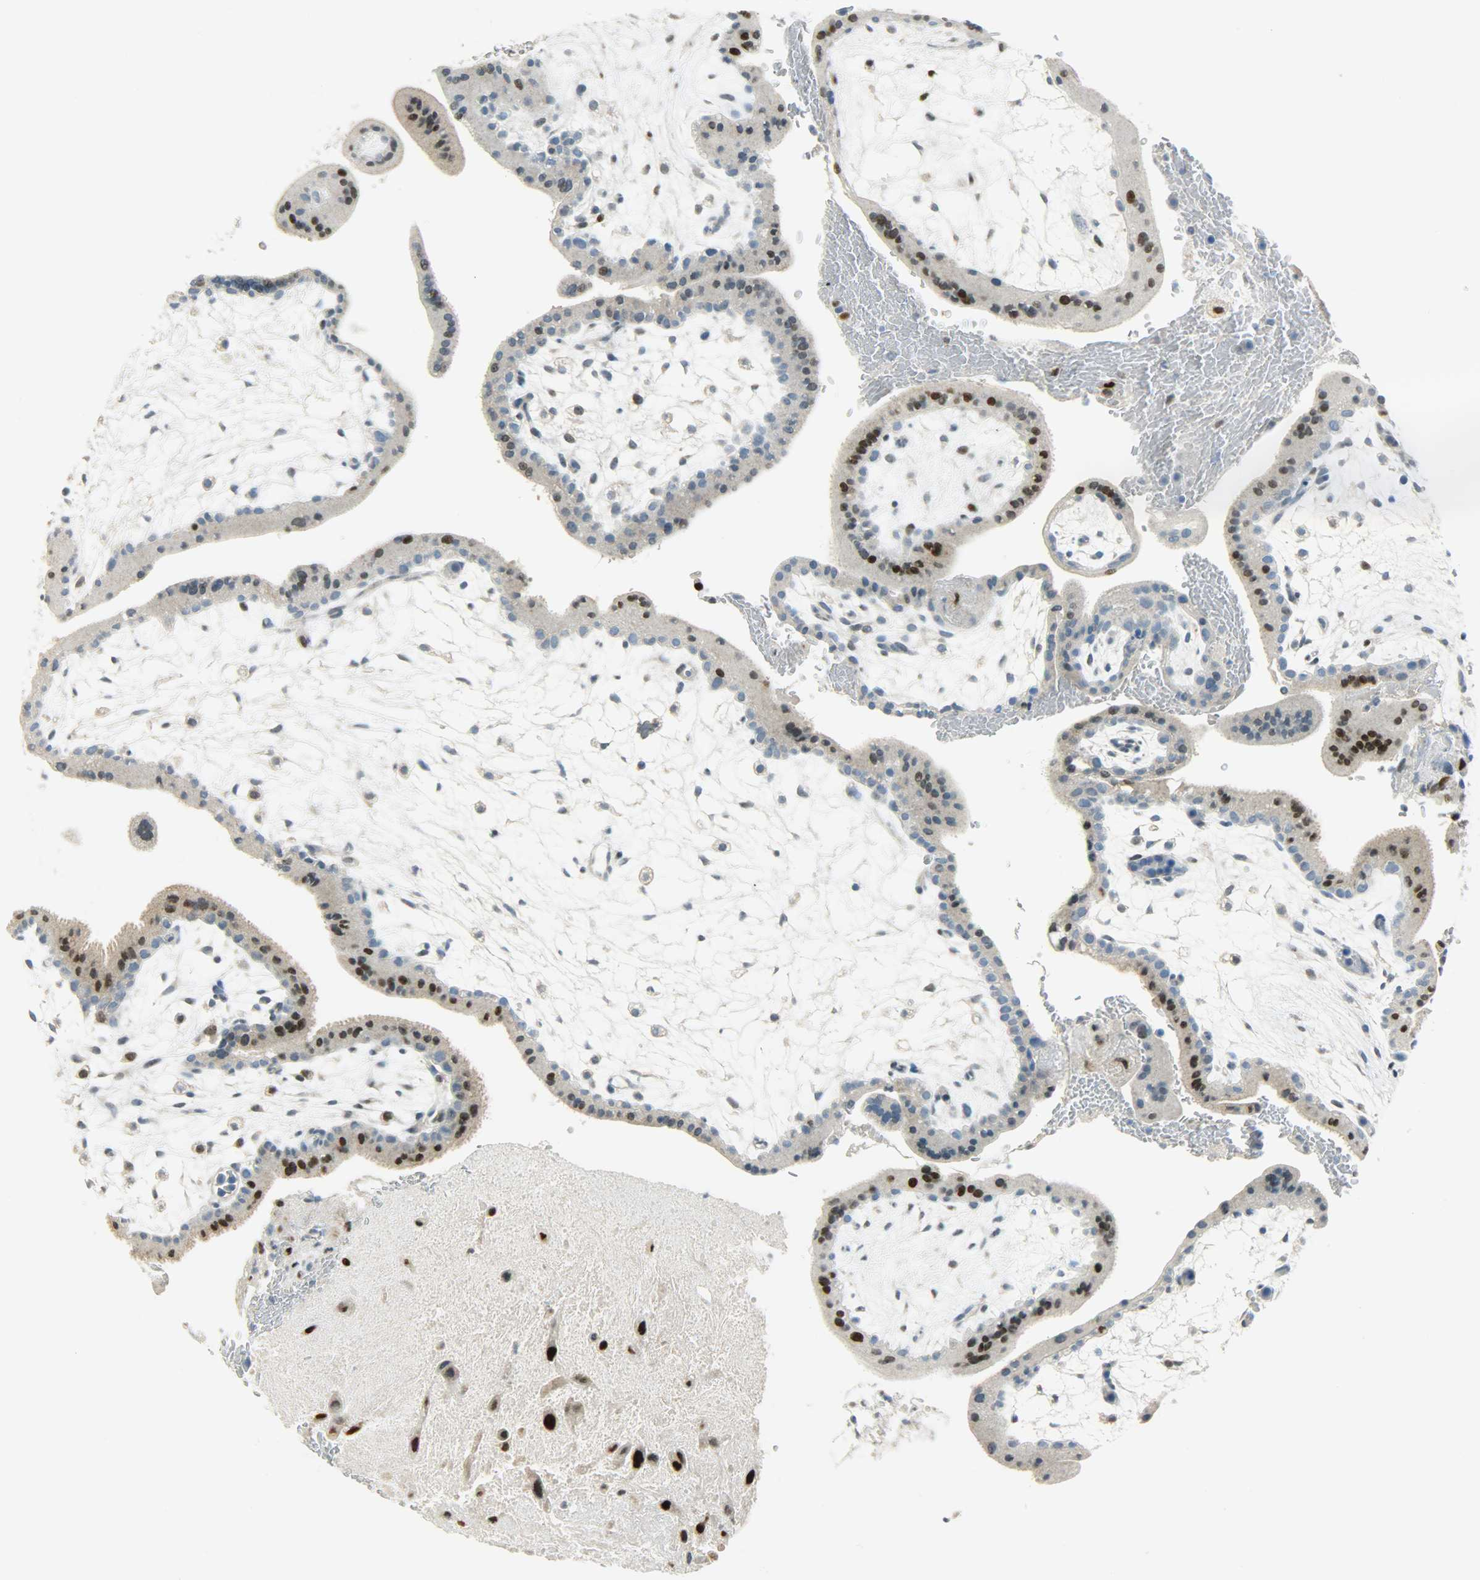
{"staining": {"intensity": "moderate", "quantity": ">75%", "location": "nuclear"}, "tissue": "placenta", "cell_type": "Decidual cells", "image_type": "normal", "snomed": [{"axis": "morphology", "description": "Normal tissue, NOS"}, {"axis": "topography", "description": "Placenta"}], "caption": "IHC histopathology image of normal placenta: human placenta stained using immunohistochemistry displays medium levels of moderate protein expression localized specifically in the nuclear of decidual cells, appearing as a nuclear brown color.", "gene": "JUNB", "patient": {"sex": "female", "age": 35}}